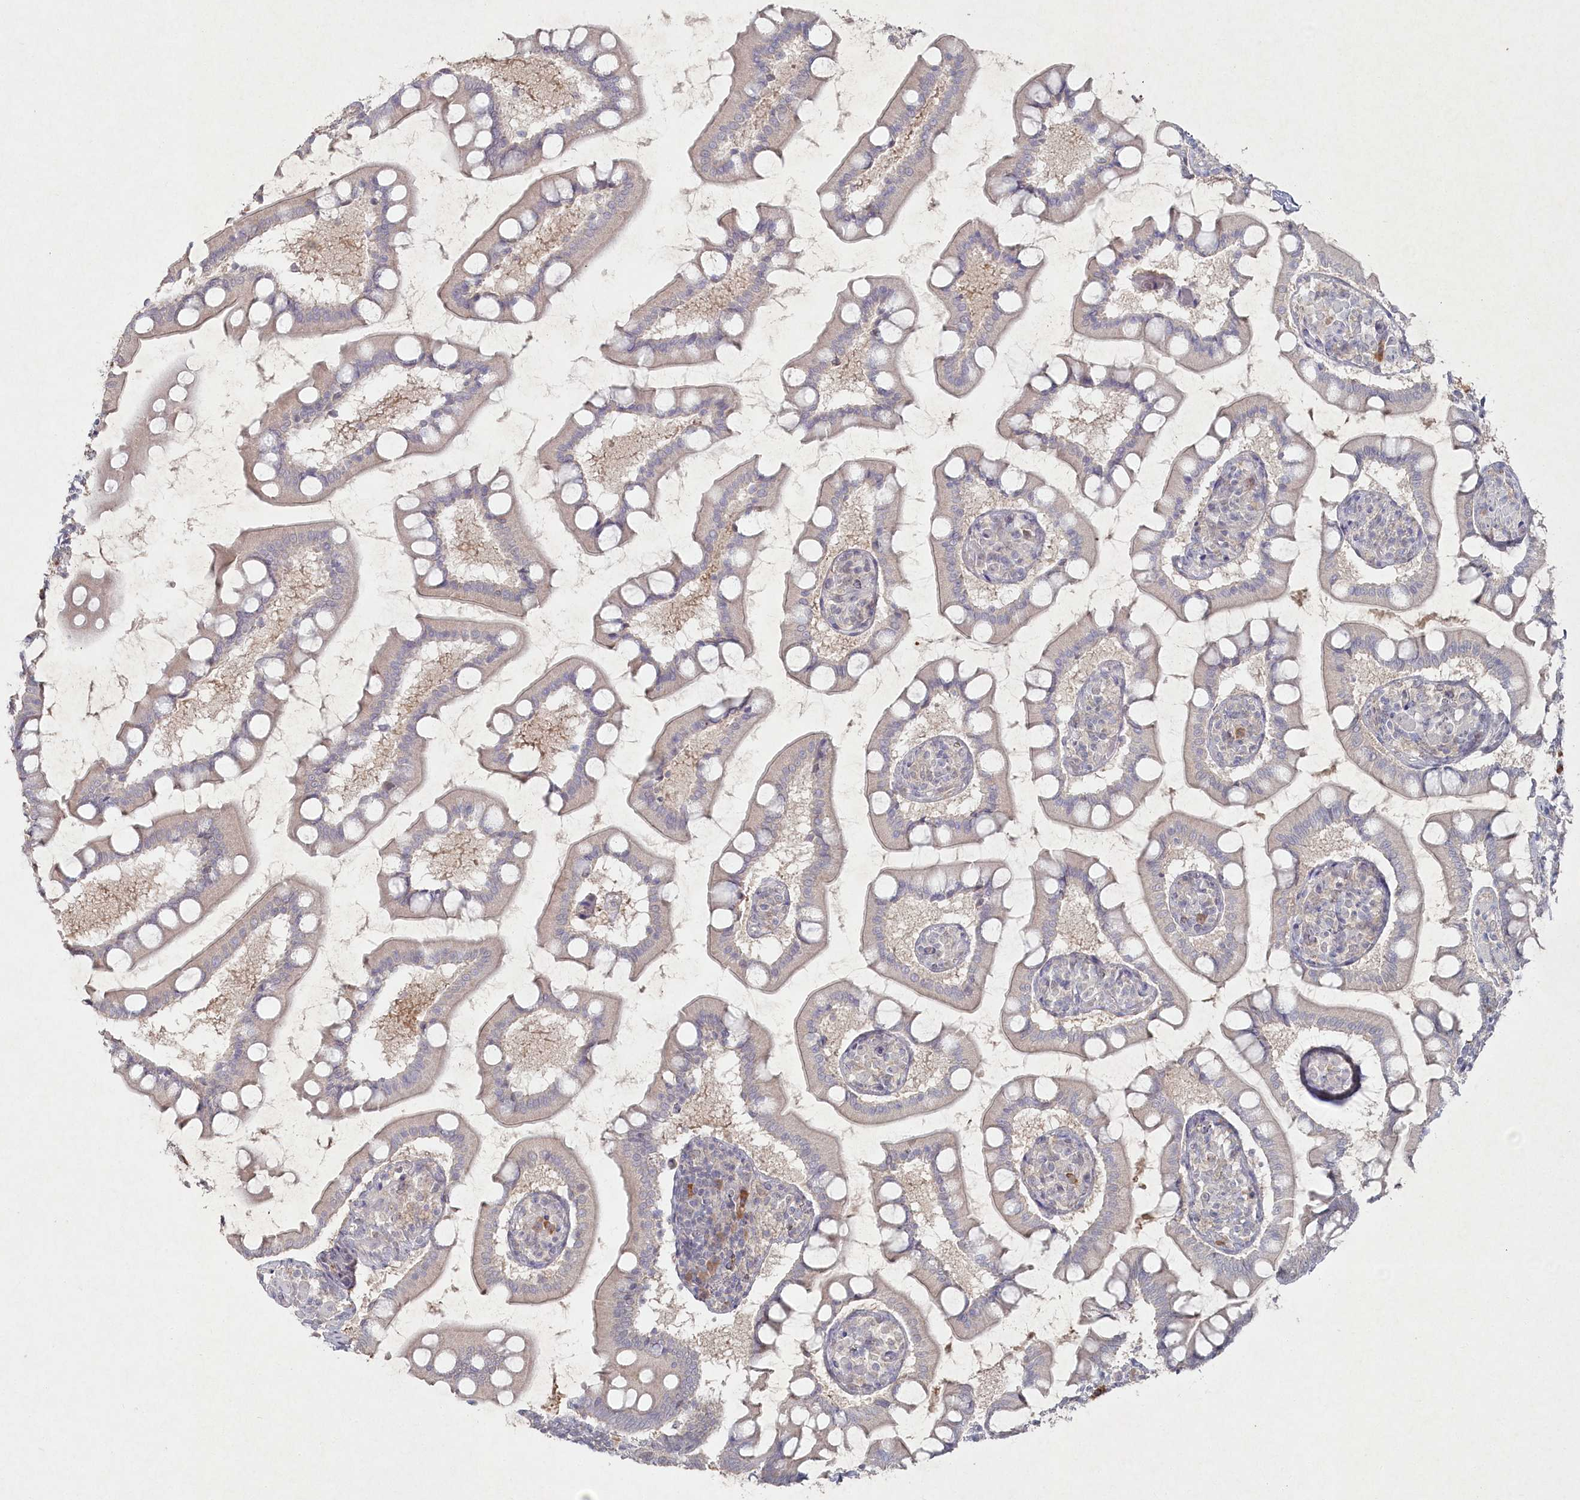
{"staining": {"intensity": "weak", "quantity": "25%-75%", "location": "cytoplasmic/membranous"}, "tissue": "small intestine", "cell_type": "Glandular cells", "image_type": "normal", "snomed": [{"axis": "morphology", "description": "Normal tissue, NOS"}, {"axis": "topography", "description": "Small intestine"}], "caption": "This histopathology image exhibits immunohistochemistry staining of normal small intestine, with low weak cytoplasmic/membranous positivity in approximately 25%-75% of glandular cells.", "gene": "TGFBRAP1", "patient": {"sex": "male", "age": 41}}